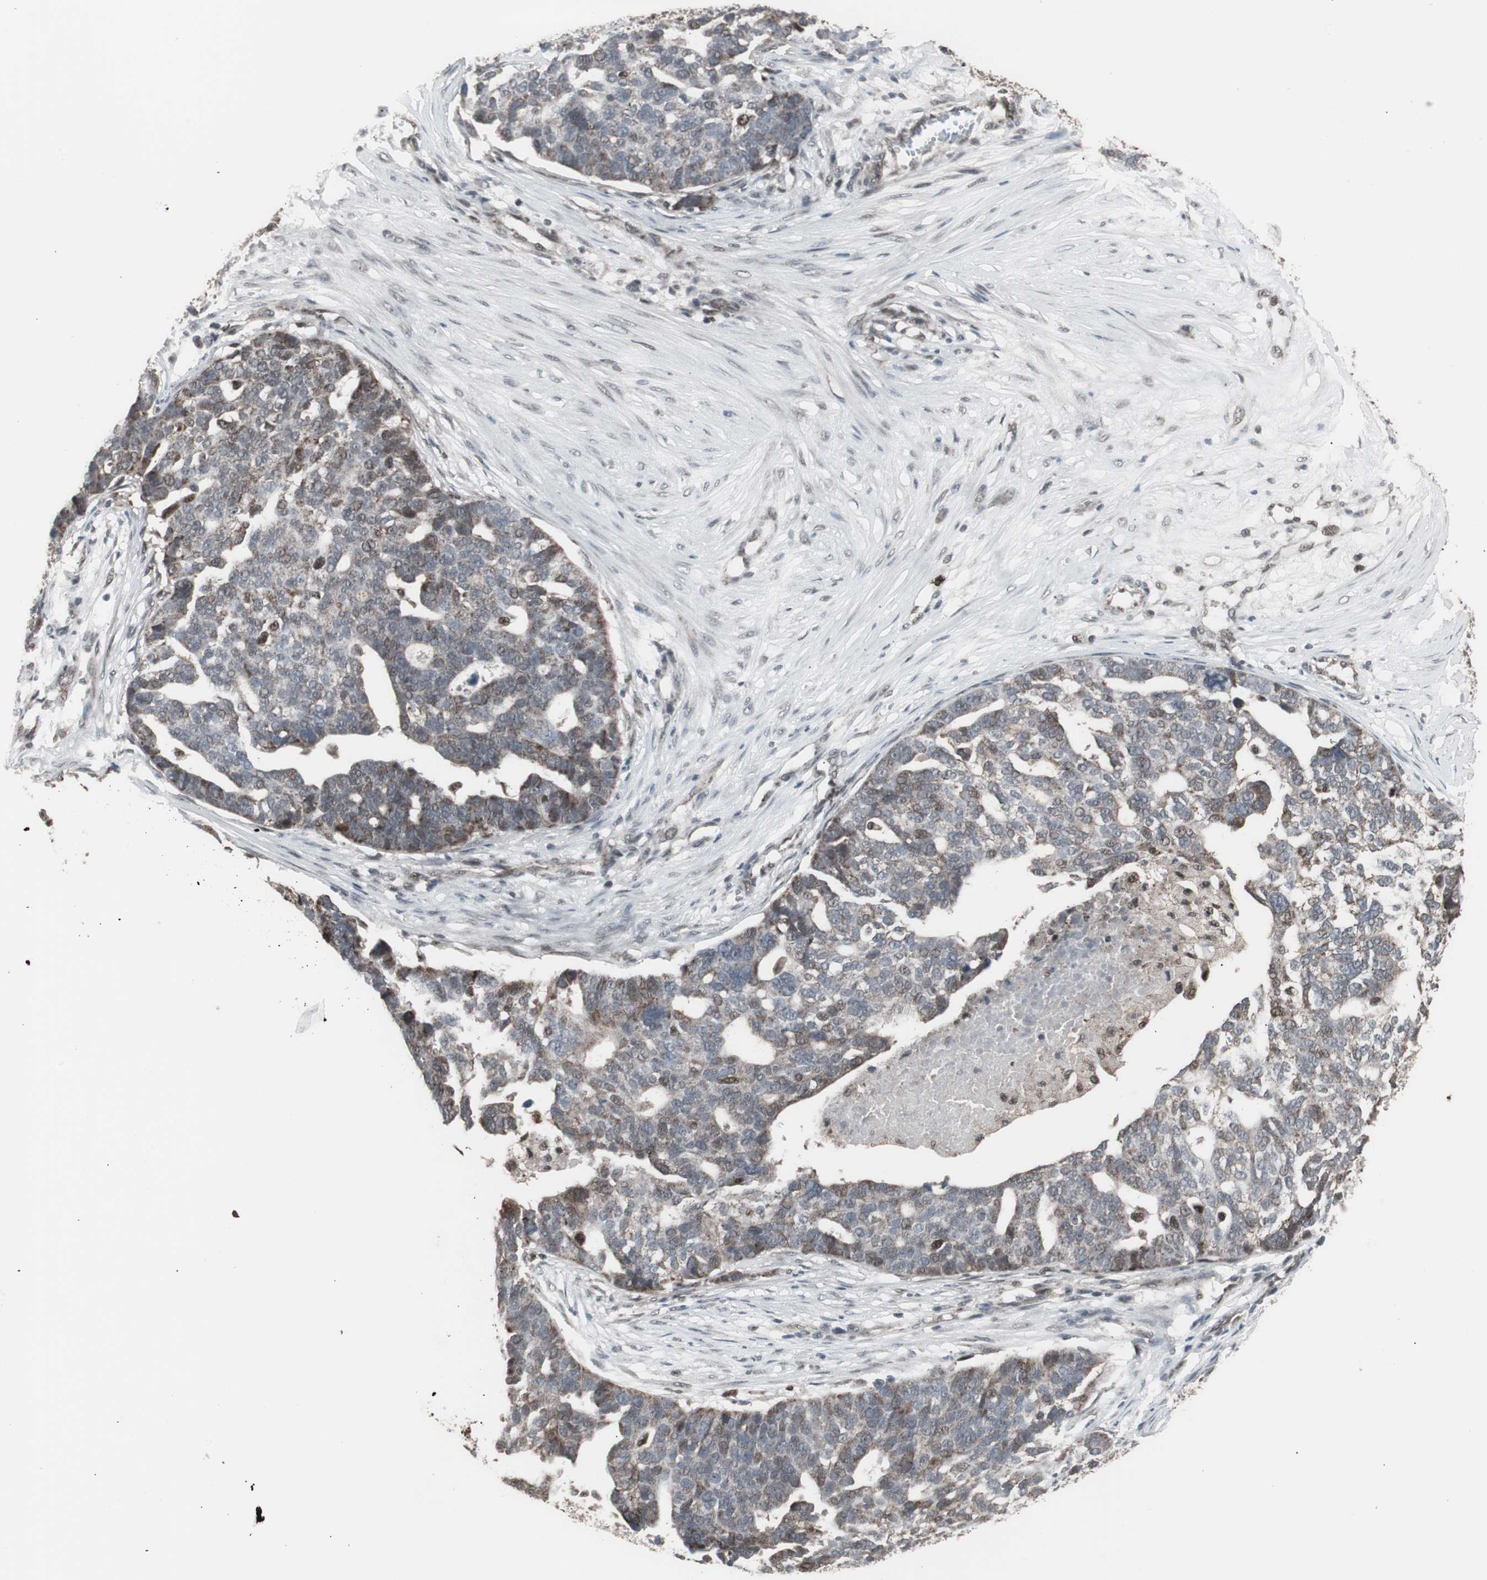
{"staining": {"intensity": "moderate", "quantity": "<25%", "location": "nuclear"}, "tissue": "ovarian cancer", "cell_type": "Tumor cells", "image_type": "cancer", "snomed": [{"axis": "morphology", "description": "Cystadenocarcinoma, serous, NOS"}, {"axis": "topography", "description": "Ovary"}], "caption": "This micrograph demonstrates immunohistochemistry staining of ovarian serous cystadenocarcinoma, with low moderate nuclear positivity in approximately <25% of tumor cells.", "gene": "RXRA", "patient": {"sex": "female", "age": 59}}